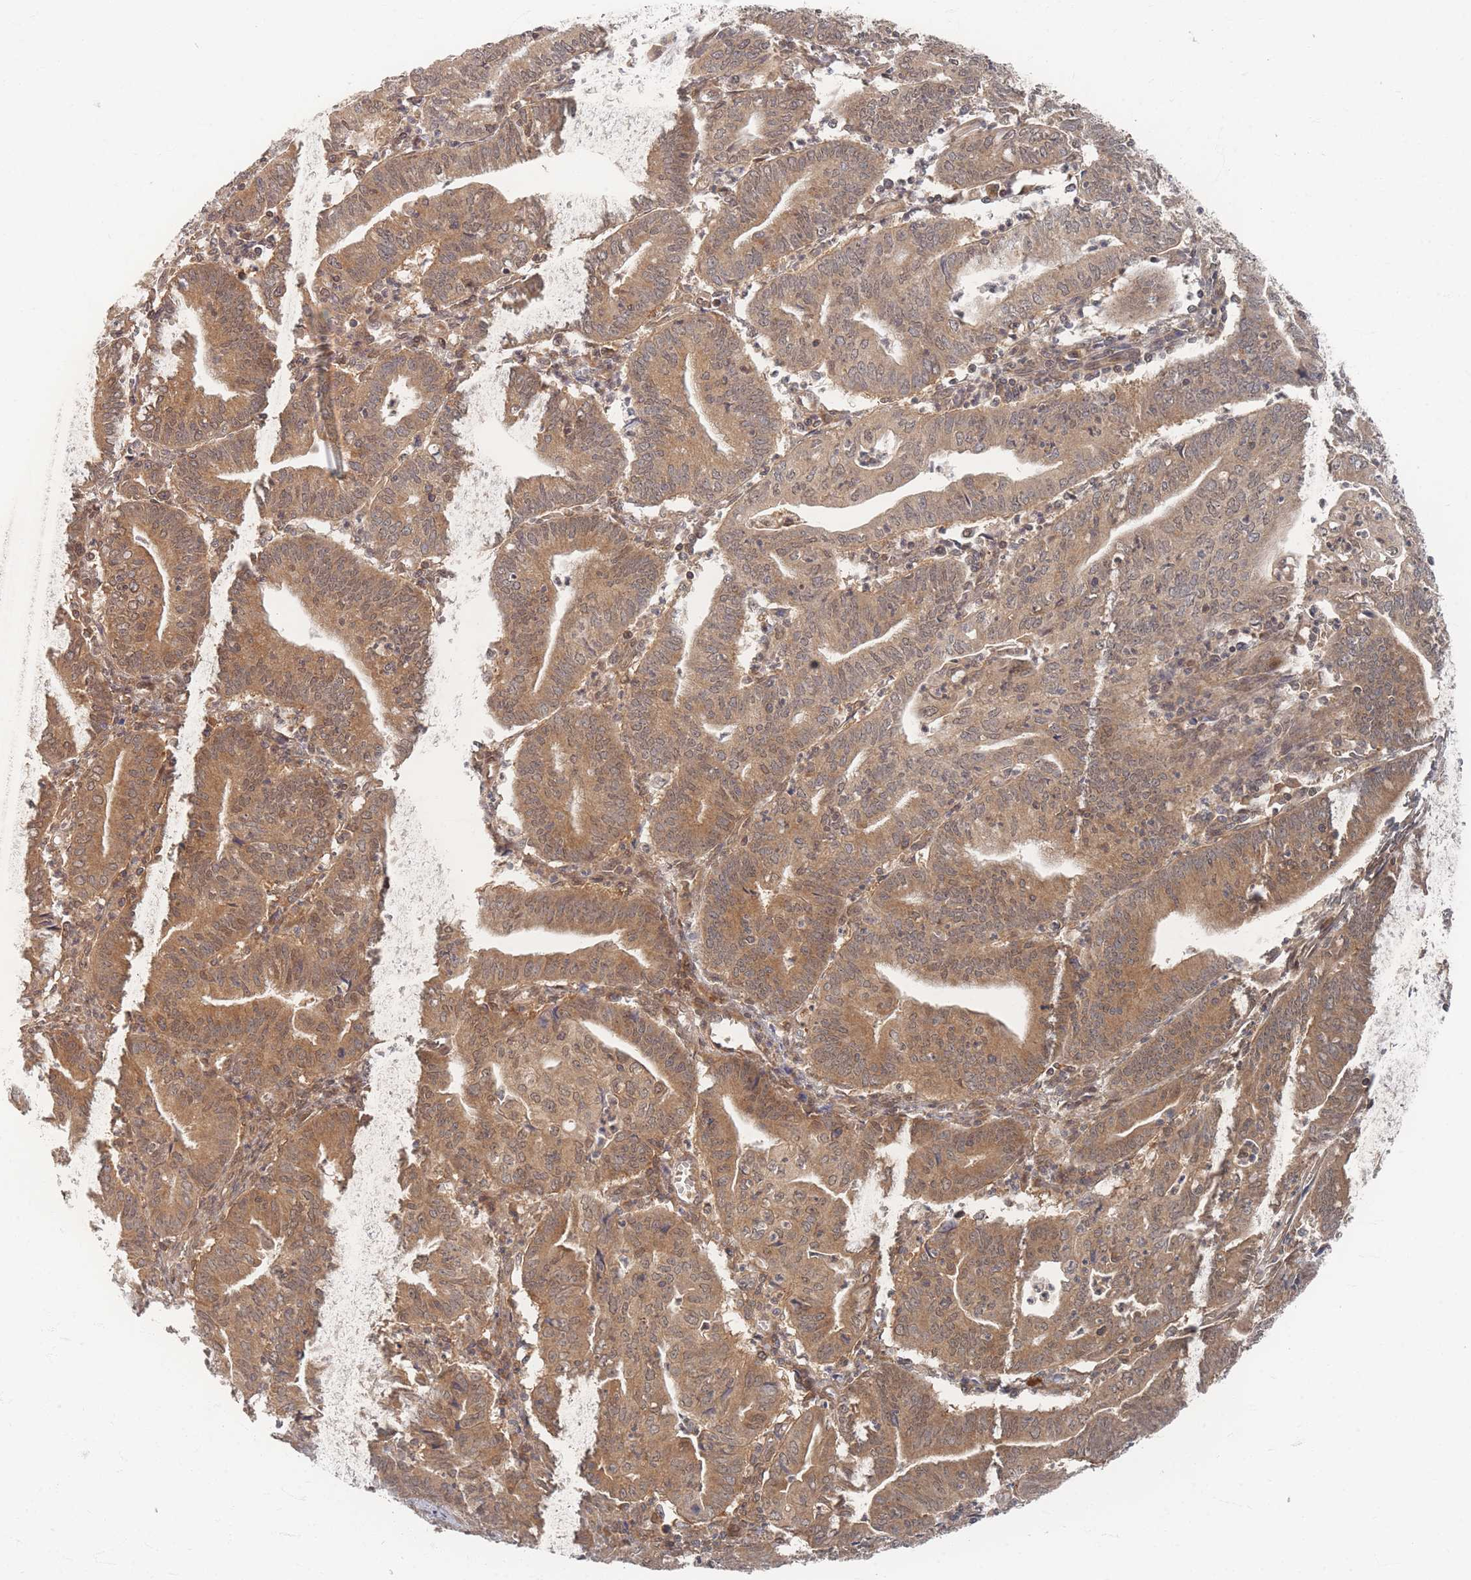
{"staining": {"intensity": "moderate", "quantity": ">75%", "location": "cytoplasmic/membranous,nuclear"}, "tissue": "endometrial cancer", "cell_type": "Tumor cells", "image_type": "cancer", "snomed": [{"axis": "morphology", "description": "Adenocarcinoma, NOS"}, {"axis": "topography", "description": "Endometrium"}], "caption": "Immunohistochemistry (IHC) (DAB) staining of endometrial cancer (adenocarcinoma) reveals moderate cytoplasmic/membranous and nuclear protein positivity in about >75% of tumor cells.", "gene": "PSMD9", "patient": {"sex": "female", "age": 60}}